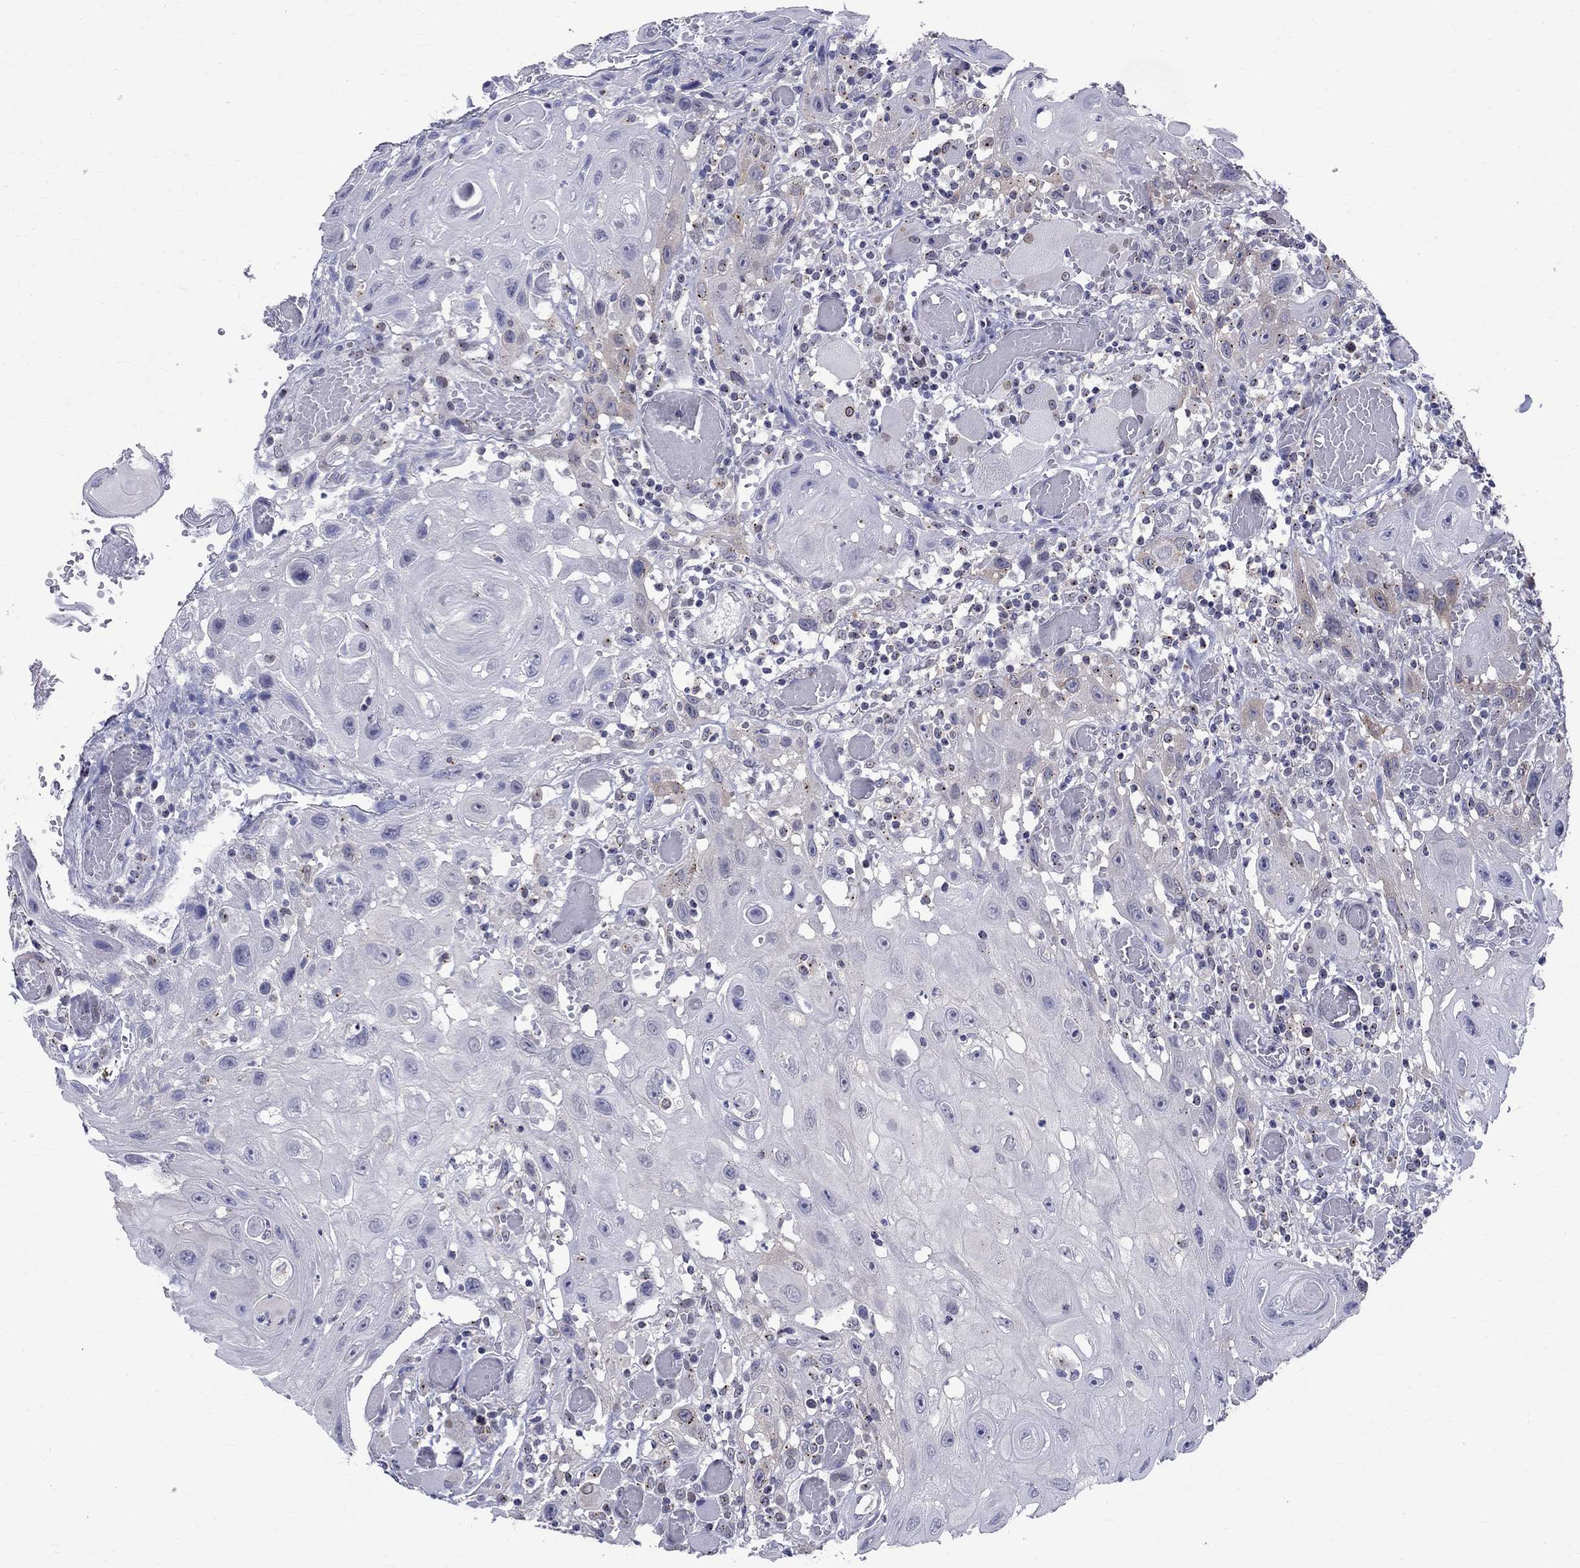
{"staining": {"intensity": "weak", "quantity": "<25%", "location": "cytoplasmic/membranous"}, "tissue": "head and neck cancer", "cell_type": "Tumor cells", "image_type": "cancer", "snomed": [{"axis": "morphology", "description": "Normal tissue, NOS"}, {"axis": "morphology", "description": "Squamous cell carcinoma, NOS"}, {"axis": "topography", "description": "Oral tissue"}, {"axis": "topography", "description": "Head-Neck"}], "caption": "Human head and neck squamous cell carcinoma stained for a protein using IHC shows no positivity in tumor cells.", "gene": "CEP43", "patient": {"sex": "male", "age": 71}}